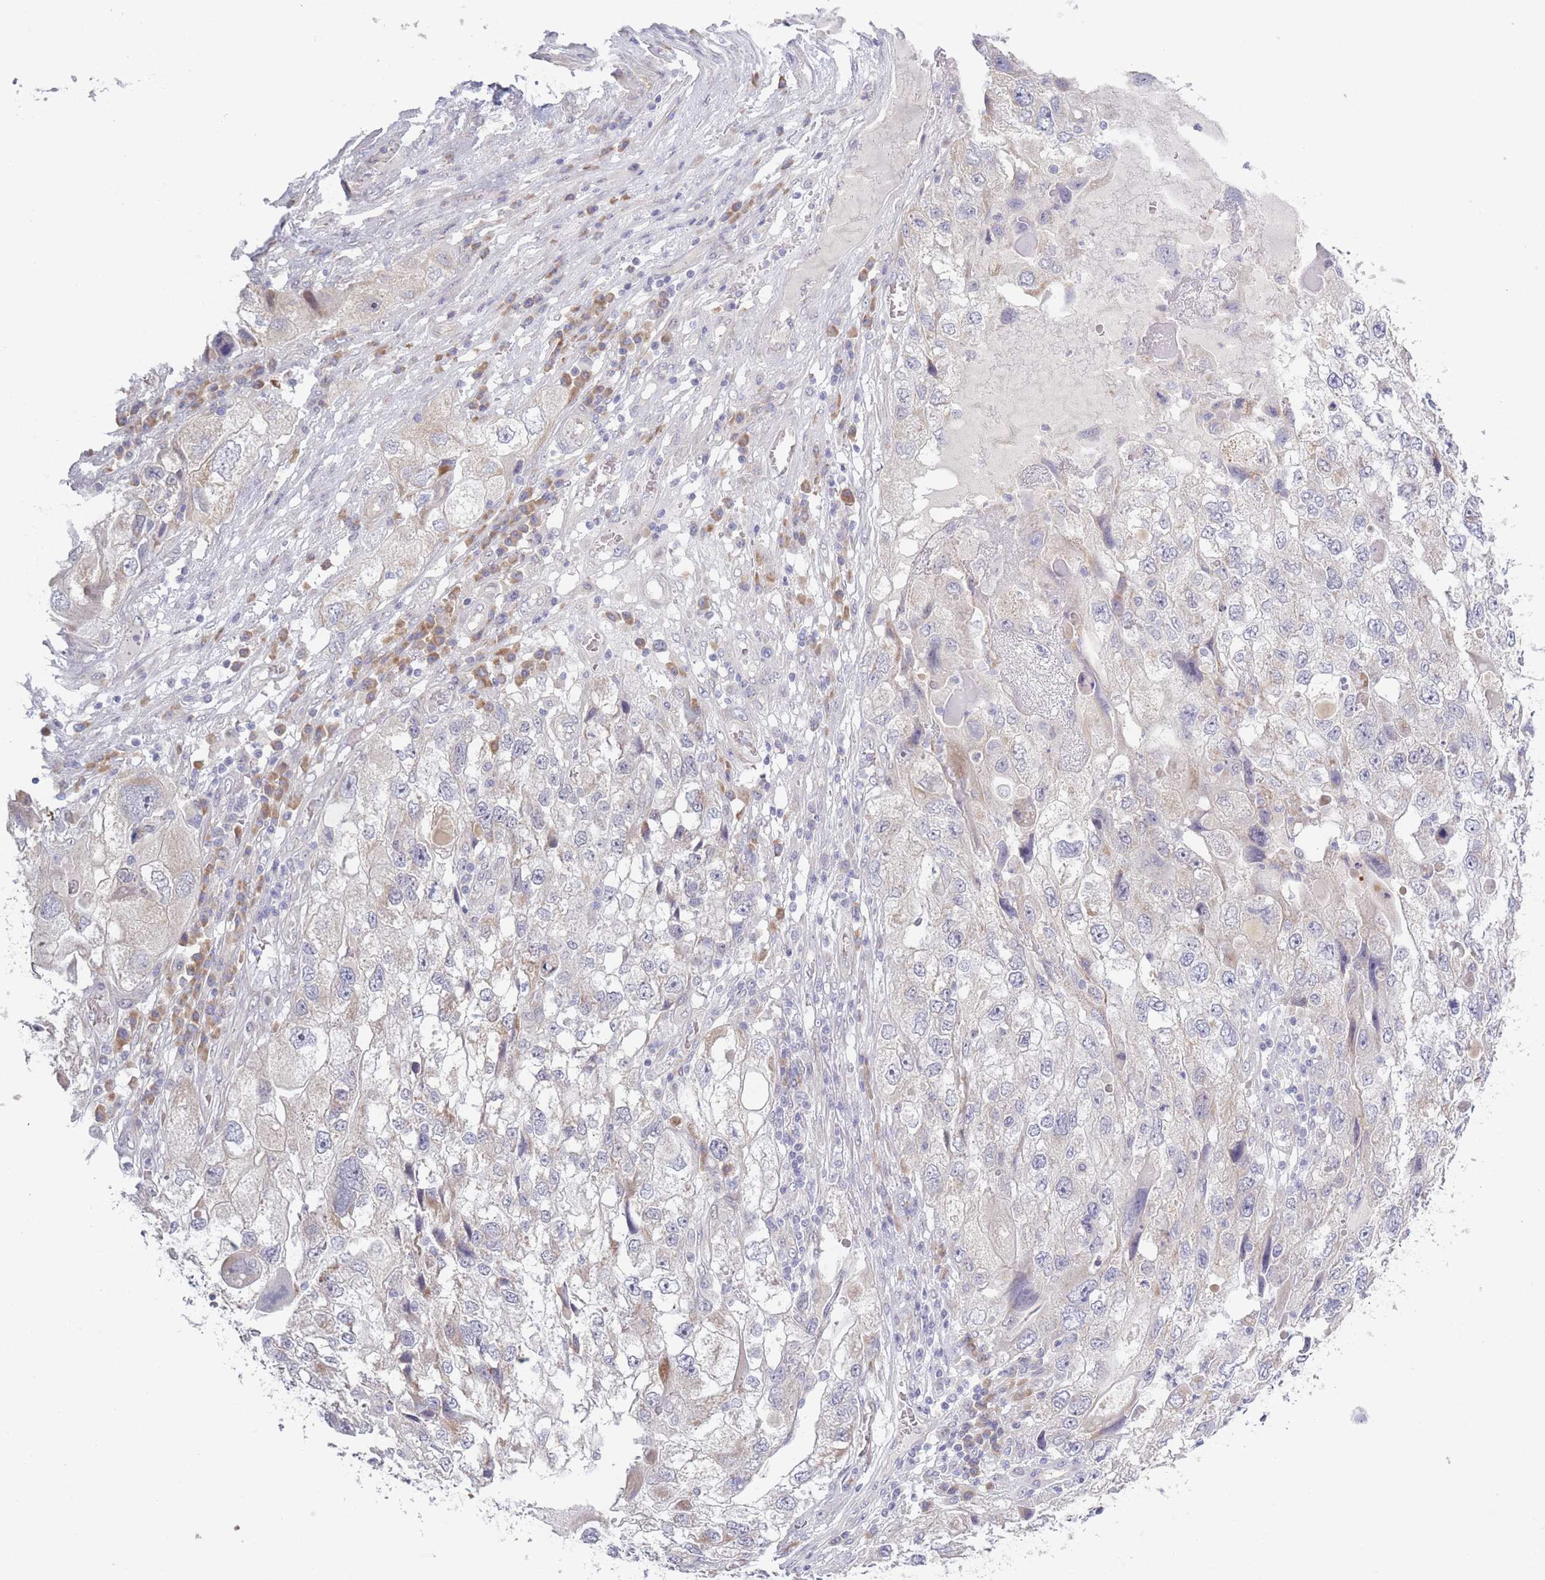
{"staining": {"intensity": "weak", "quantity": "<25%", "location": "cytoplasmic/membranous"}, "tissue": "endometrial cancer", "cell_type": "Tumor cells", "image_type": "cancer", "snomed": [{"axis": "morphology", "description": "Adenocarcinoma, NOS"}, {"axis": "topography", "description": "Endometrium"}], "caption": "Tumor cells show no significant protein staining in endometrial adenocarcinoma.", "gene": "FAM227B", "patient": {"sex": "female", "age": 49}}